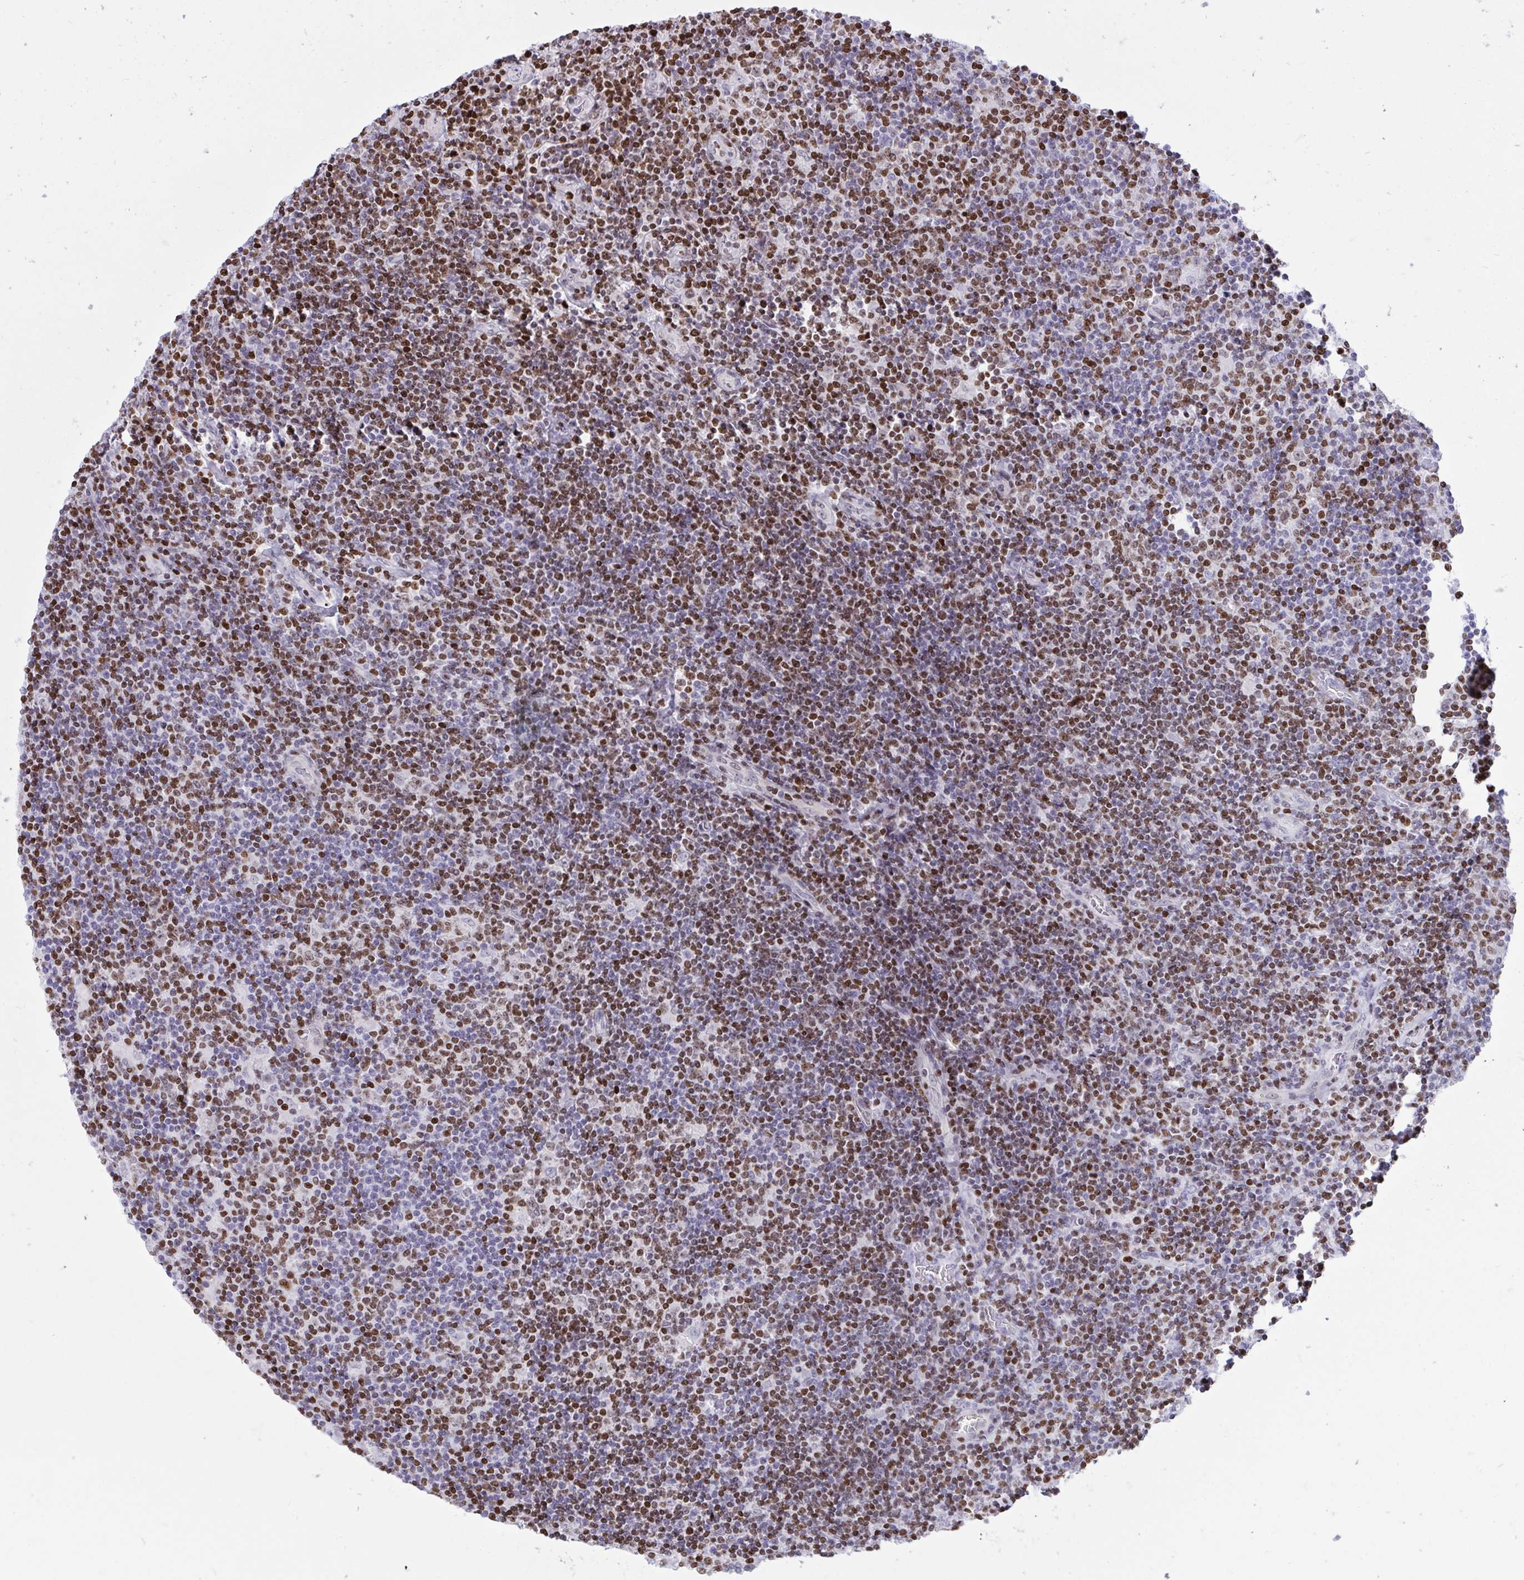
{"staining": {"intensity": "moderate", "quantity": "25%-75%", "location": "nuclear"}, "tissue": "lymphoma", "cell_type": "Tumor cells", "image_type": "cancer", "snomed": [{"axis": "morphology", "description": "Hodgkin's disease, NOS"}, {"axis": "topography", "description": "Lymph node"}], "caption": "Immunohistochemistry staining of lymphoma, which reveals medium levels of moderate nuclear positivity in about 25%-75% of tumor cells indicating moderate nuclear protein expression. The staining was performed using DAB (3,3'-diaminobenzidine) (brown) for protein detection and nuclei were counterstained in hematoxylin (blue).", "gene": "HMGB2", "patient": {"sex": "male", "age": 40}}